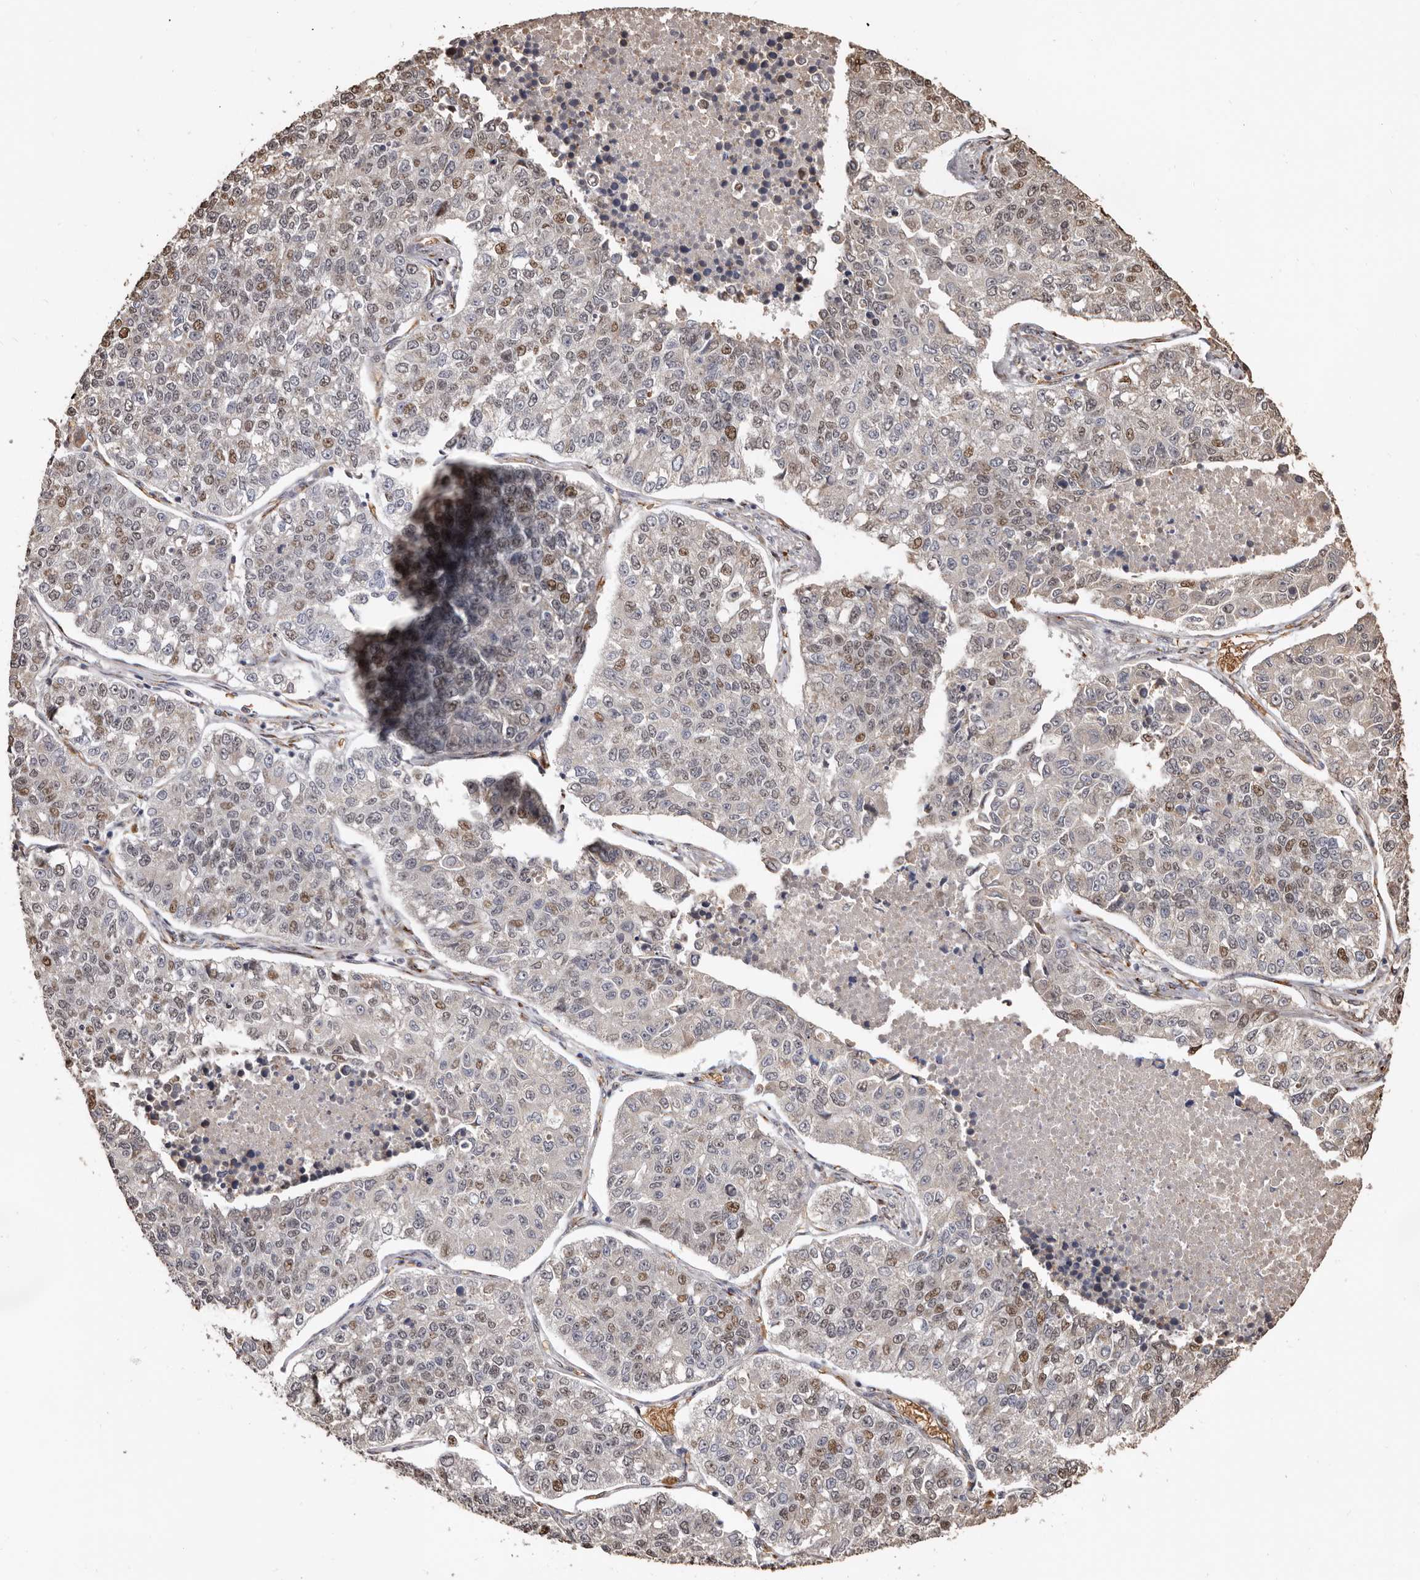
{"staining": {"intensity": "moderate", "quantity": "<25%", "location": "nuclear"}, "tissue": "lung cancer", "cell_type": "Tumor cells", "image_type": "cancer", "snomed": [{"axis": "morphology", "description": "Adenocarcinoma, NOS"}, {"axis": "topography", "description": "Lung"}], "caption": "An image of human lung cancer (adenocarcinoma) stained for a protein reveals moderate nuclear brown staining in tumor cells.", "gene": "ENTREP1", "patient": {"sex": "male", "age": 49}}